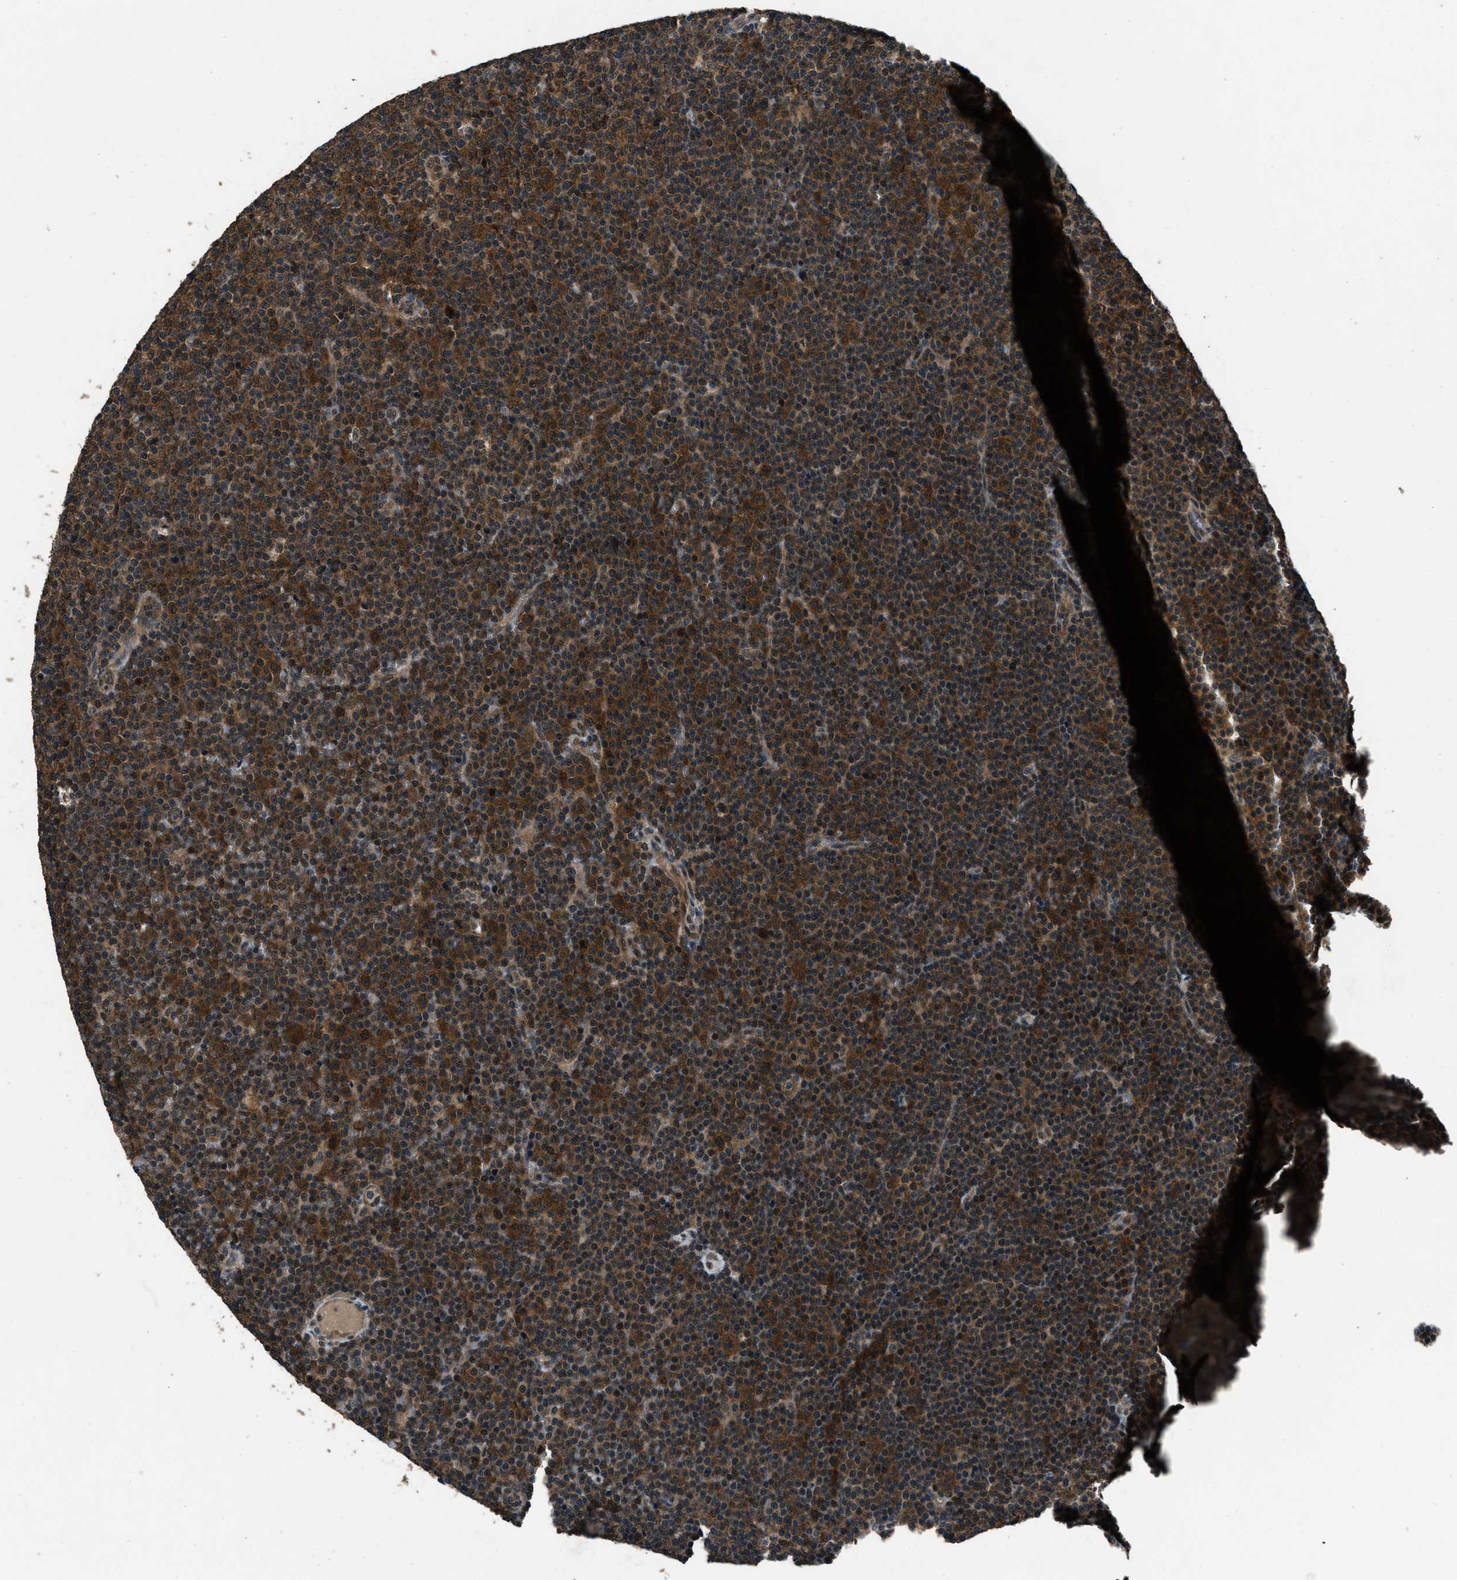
{"staining": {"intensity": "strong", "quantity": ">75%", "location": "cytoplasmic/membranous"}, "tissue": "lymphoma", "cell_type": "Tumor cells", "image_type": "cancer", "snomed": [{"axis": "morphology", "description": "Malignant lymphoma, non-Hodgkin's type, Low grade"}, {"axis": "topography", "description": "Lymph node"}], "caption": "Human lymphoma stained with a protein marker demonstrates strong staining in tumor cells.", "gene": "NUDCD3", "patient": {"sex": "female", "age": 67}}